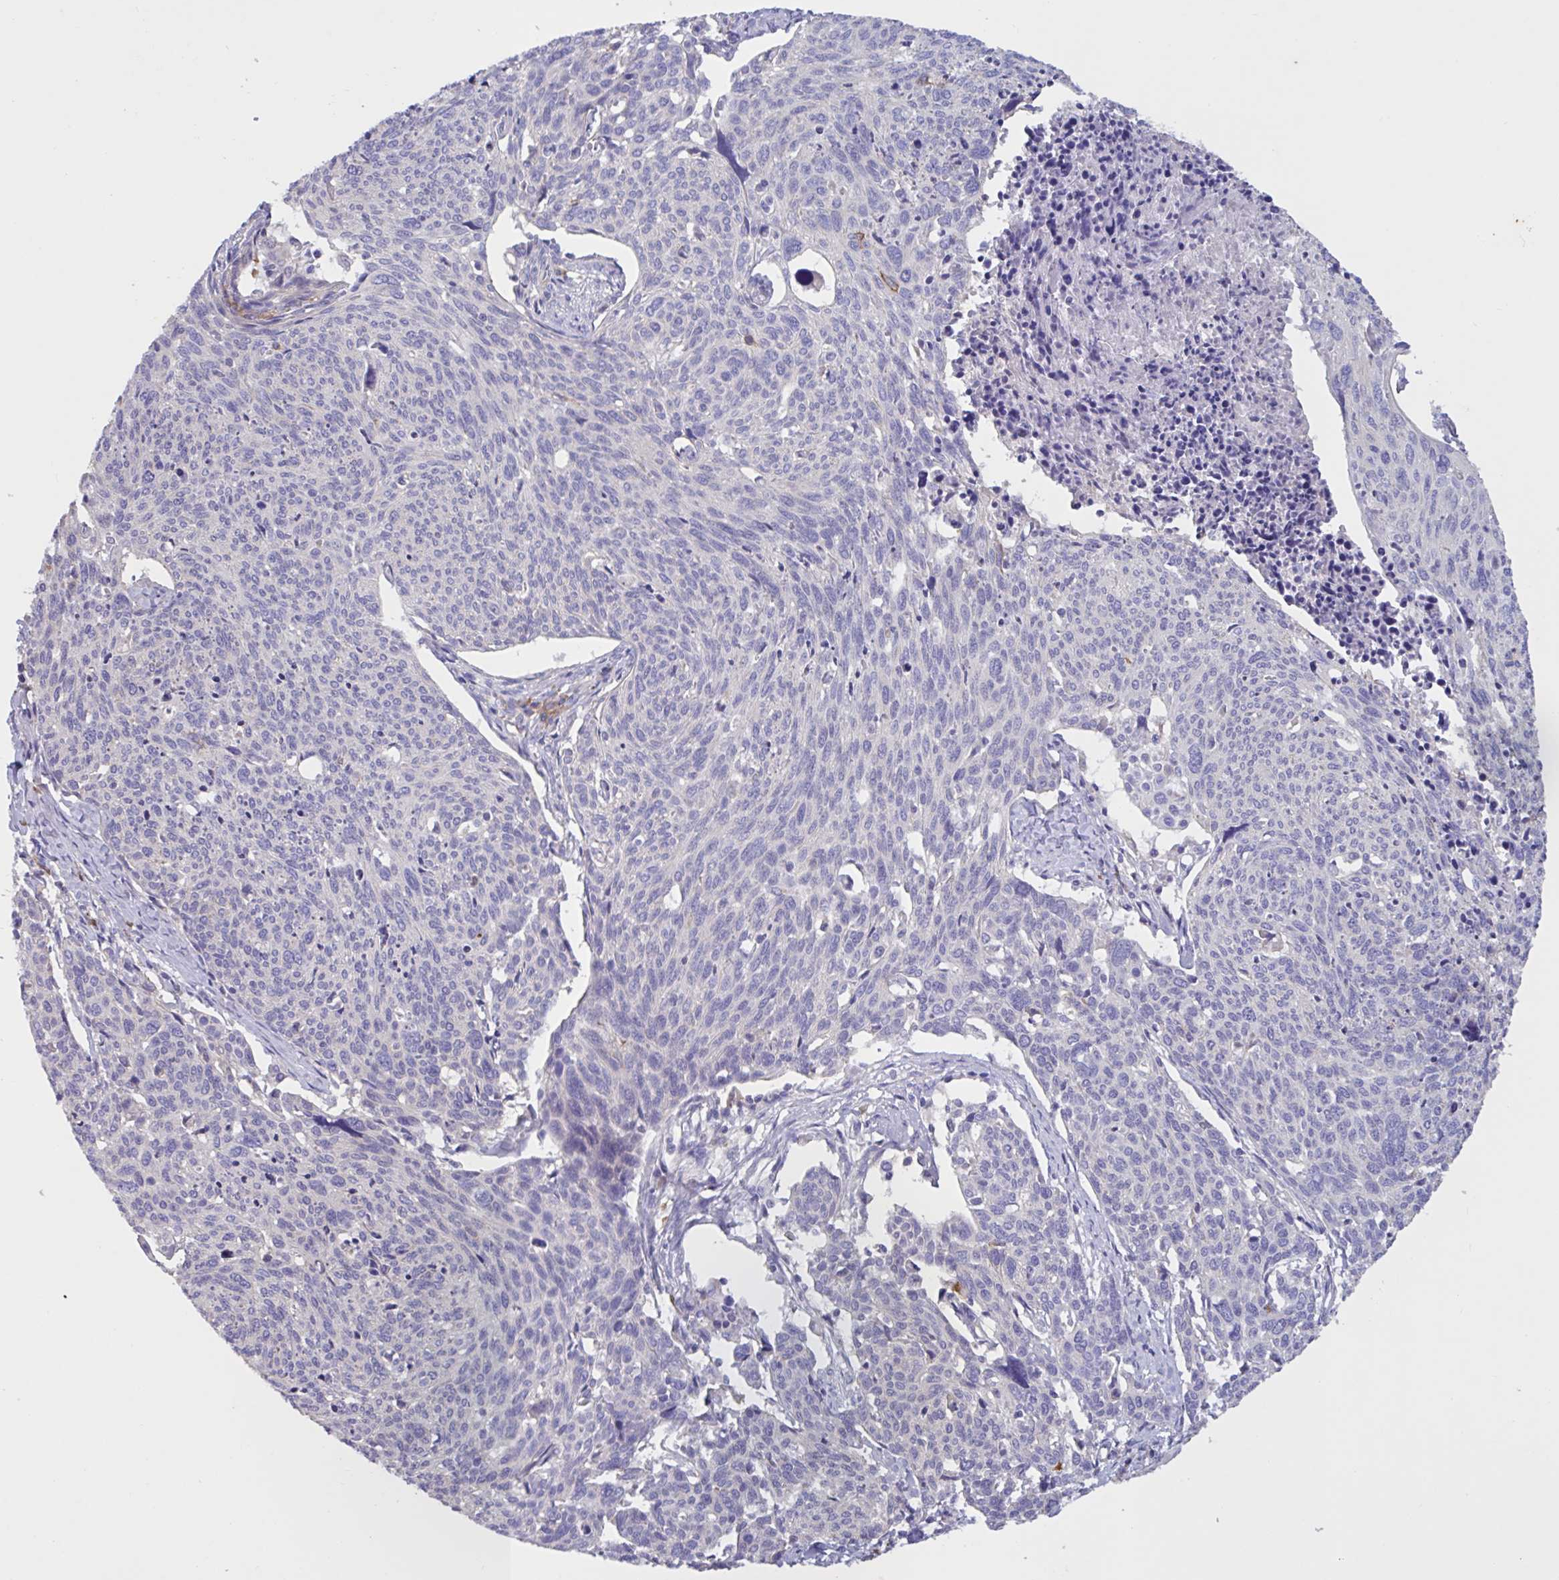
{"staining": {"intensity": "moderate", "quantity": "<25%", "location": "cytoplasmic/membranous"}, "tissue": "cervical cancer", "cell_type": "Tumor cells", "image_type": "cancer", "snomed": [{"axis": "morphology", "description": "Squamous cell carcinoma, NOS"}, {"axis": "topography", "description": "Cervix"}], "caption": "Protein staining of cervical cancer tissue shows moderate cytoplasmic/membranous positivity in approximately <25% of tumor cells.", "gene": "SLC66A1", "patient": {"sex": "female", "age": 49}}